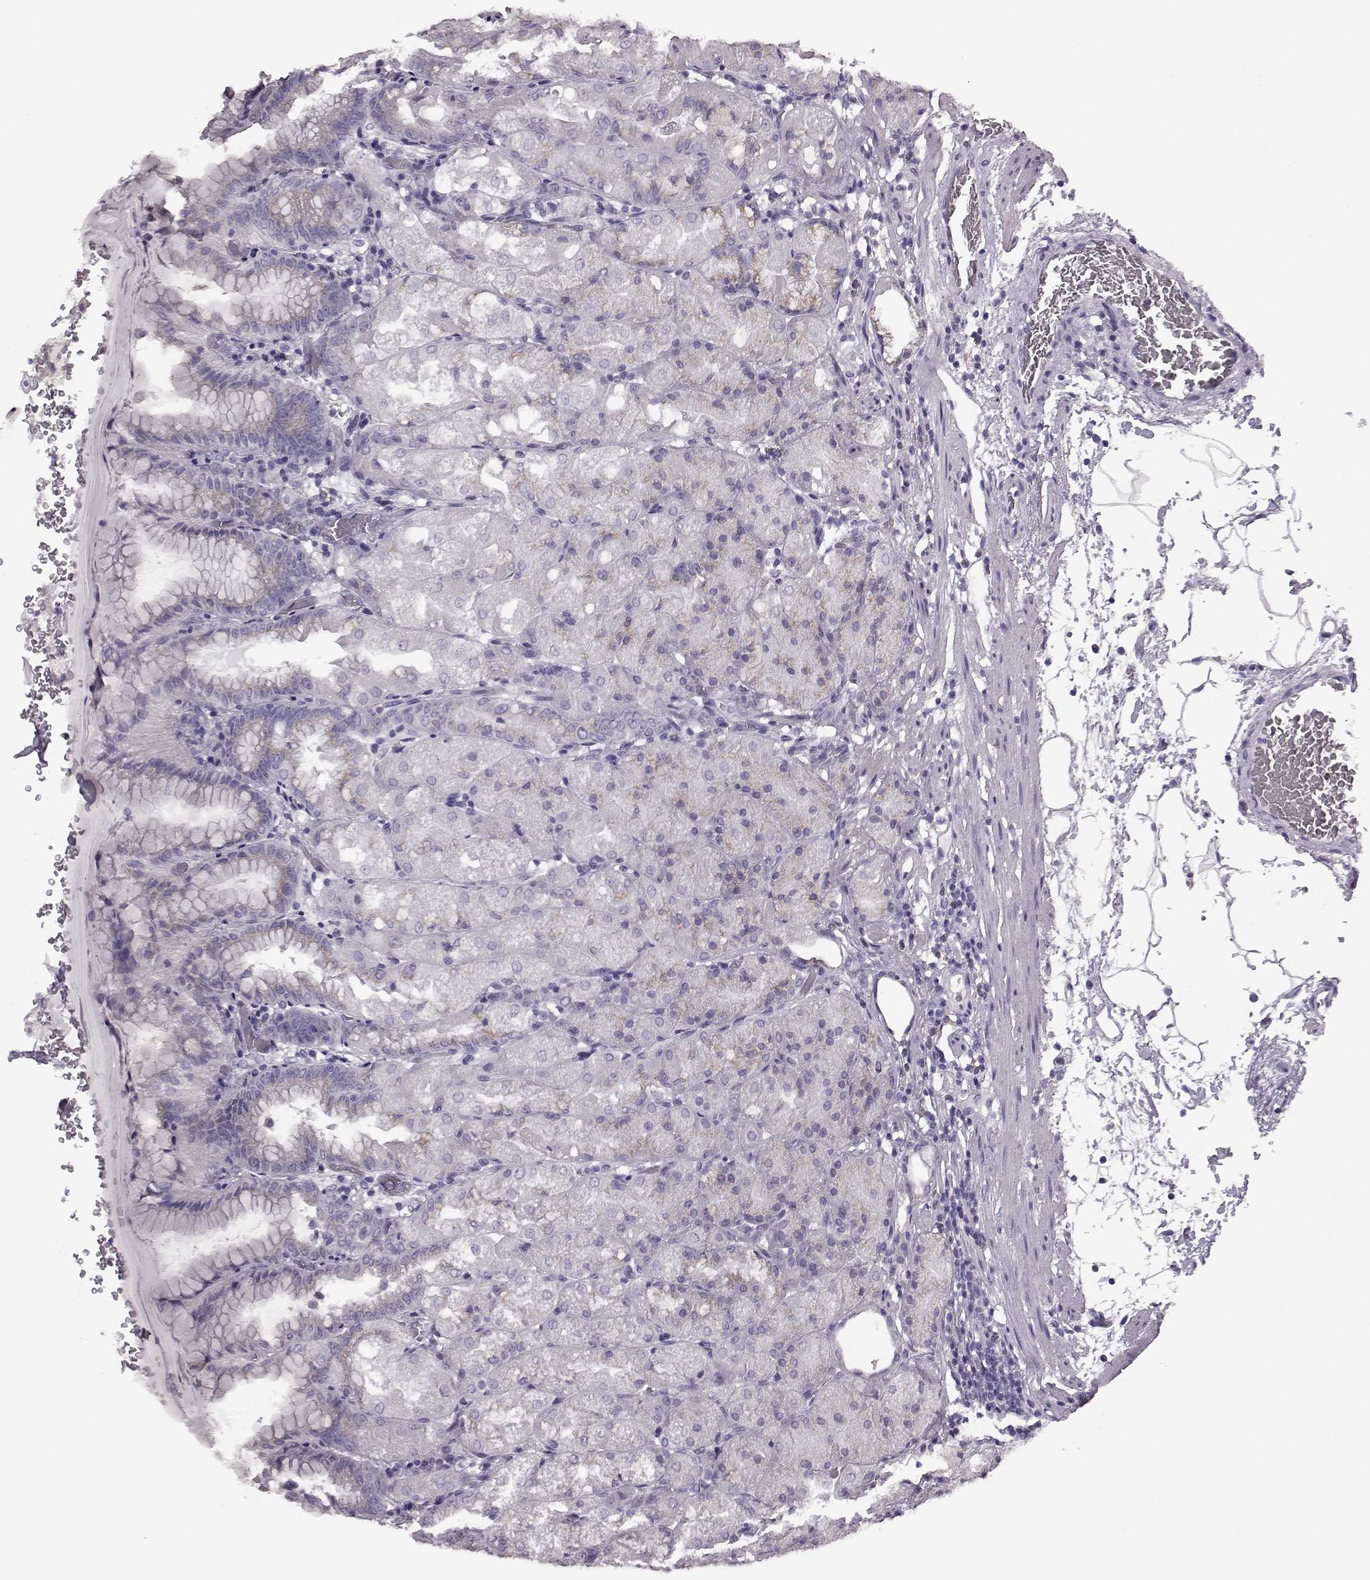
{"staining": {"intensity": "weak", "quantity": "<25%", "location": "cytoplasmic/membranous"}, "tissue": "stomach", "cell_type": "Glandular cells", "image_type": "normal", "snomed": [{"axis": "morphology", "description": "Normal tissue, NOS"}, {"axis": "topography", "description": "Stomach, upper"}, {"axis": "topography", "description": "Stomach"}, {"axis": "topography", "description": "Stomach, lower"}], "caption": "This is a photomicrograph of immunohistochemistry (IHC) staining of unremarkable stomach, which shows no expression in glandular cells.", "gene": "JSRP1", "patient": {"sex": "male", "age": 62}}